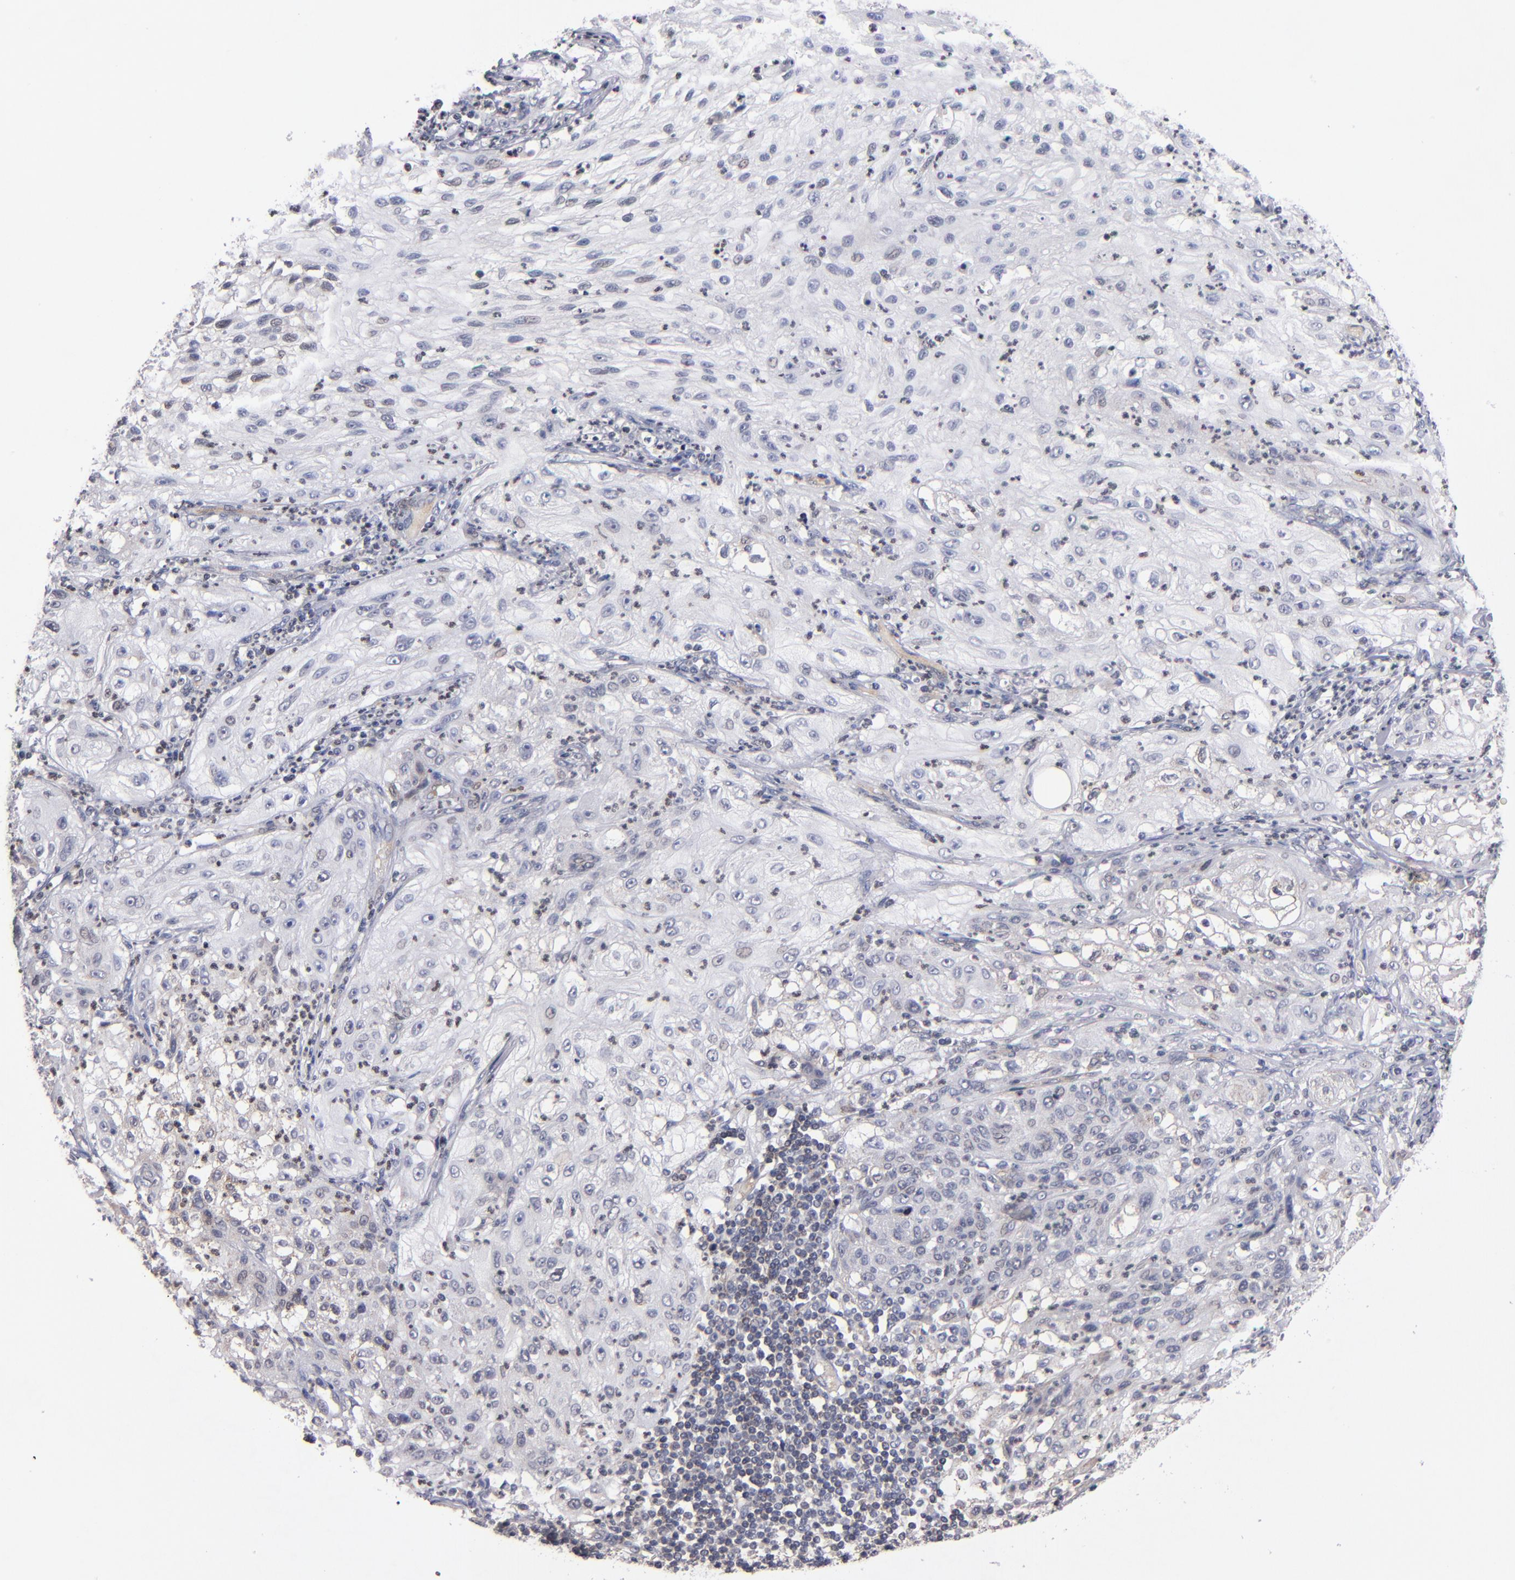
{"staining": {"intensity": "weak", "quantity": "<25%", "location": "nuclear"}, "tissue": "lung cancer", "cell_type": "Tumor cells", "image_type": "cancer", "snomed": [{"axis": "morphology", "description": "Inflammation, NOS"}, {"axis": "morphology", "description": "Squamous cell carcinoma, NOS"}, {"axis": "topography", "description": "Lymph node"}, {"axis": "topography", "description": "Soft tissue"}, {"axis": "topography", "description": "Lung"}], "caption": "This photomicrograph is of lung squamous cell carcinoma stained with immunohistochemistry (IHC) to label a protein in brown with the nuclei are counter-stained blue. There is no positivity in tumor cells. Nuclei are stained in blue.", "gene": "ODF2", "patient": {"sex": "male", "age": 66}}